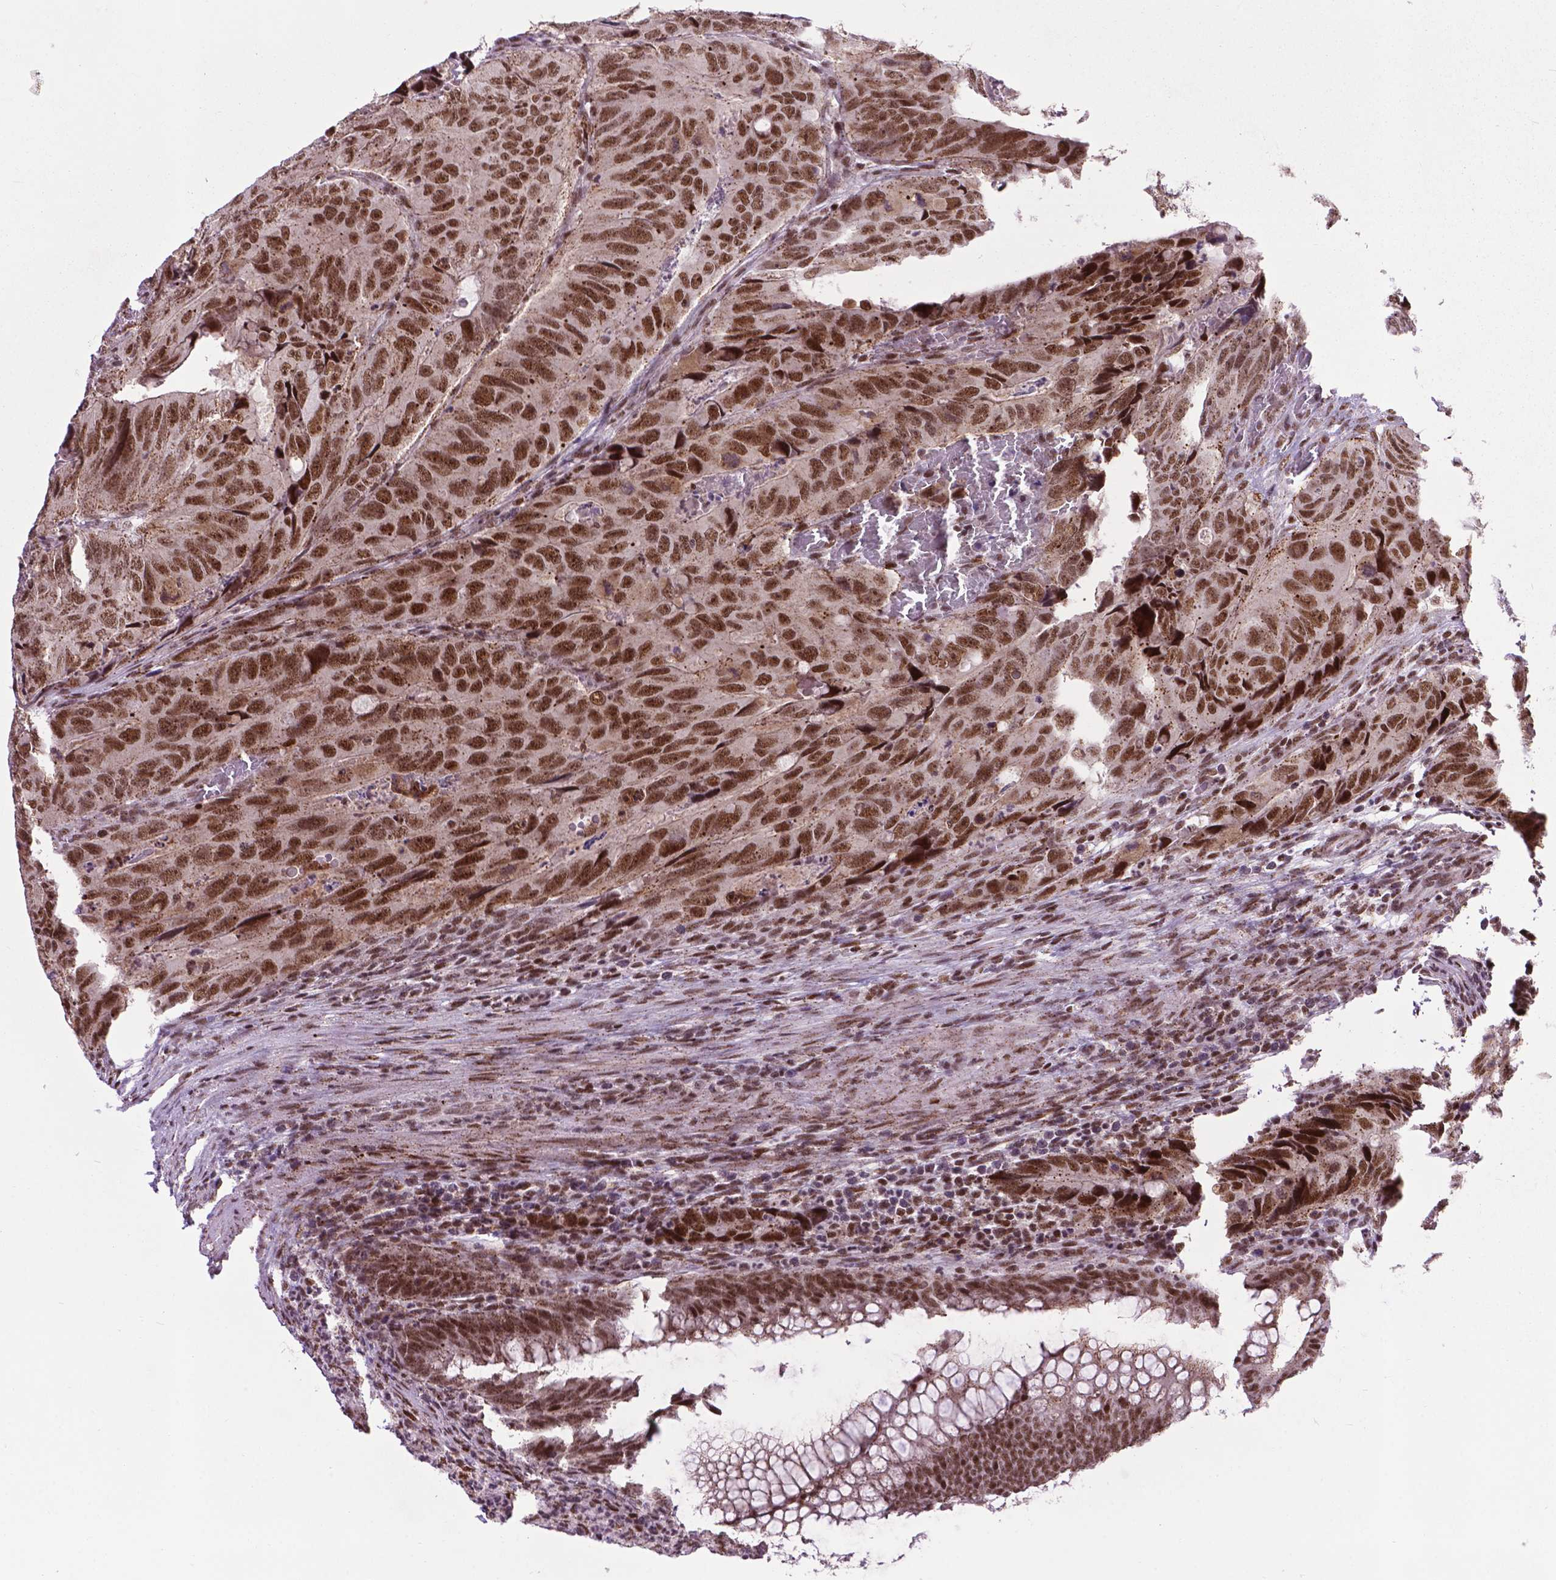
{"staining": {"intensity": "strong", "quantity": ">75%", "location": "nuclear"}, "tissue": "colorectal cancer", "cell_type": "Tumor cells", "image_type": "cancer", "snomed": [{"axis": "morphology", "description": "Adenocarcinoma, NOS"}, {"axis": "topography", "description": "Colon"}], "caption": "Immunohistochemical staining of colorectal adenocarcinoma reveals high levels of strong nuclear expression in approximately >75% of tumor cells.", "gene": "EAF1", "patient": {"sex": "male", "age": 79}}